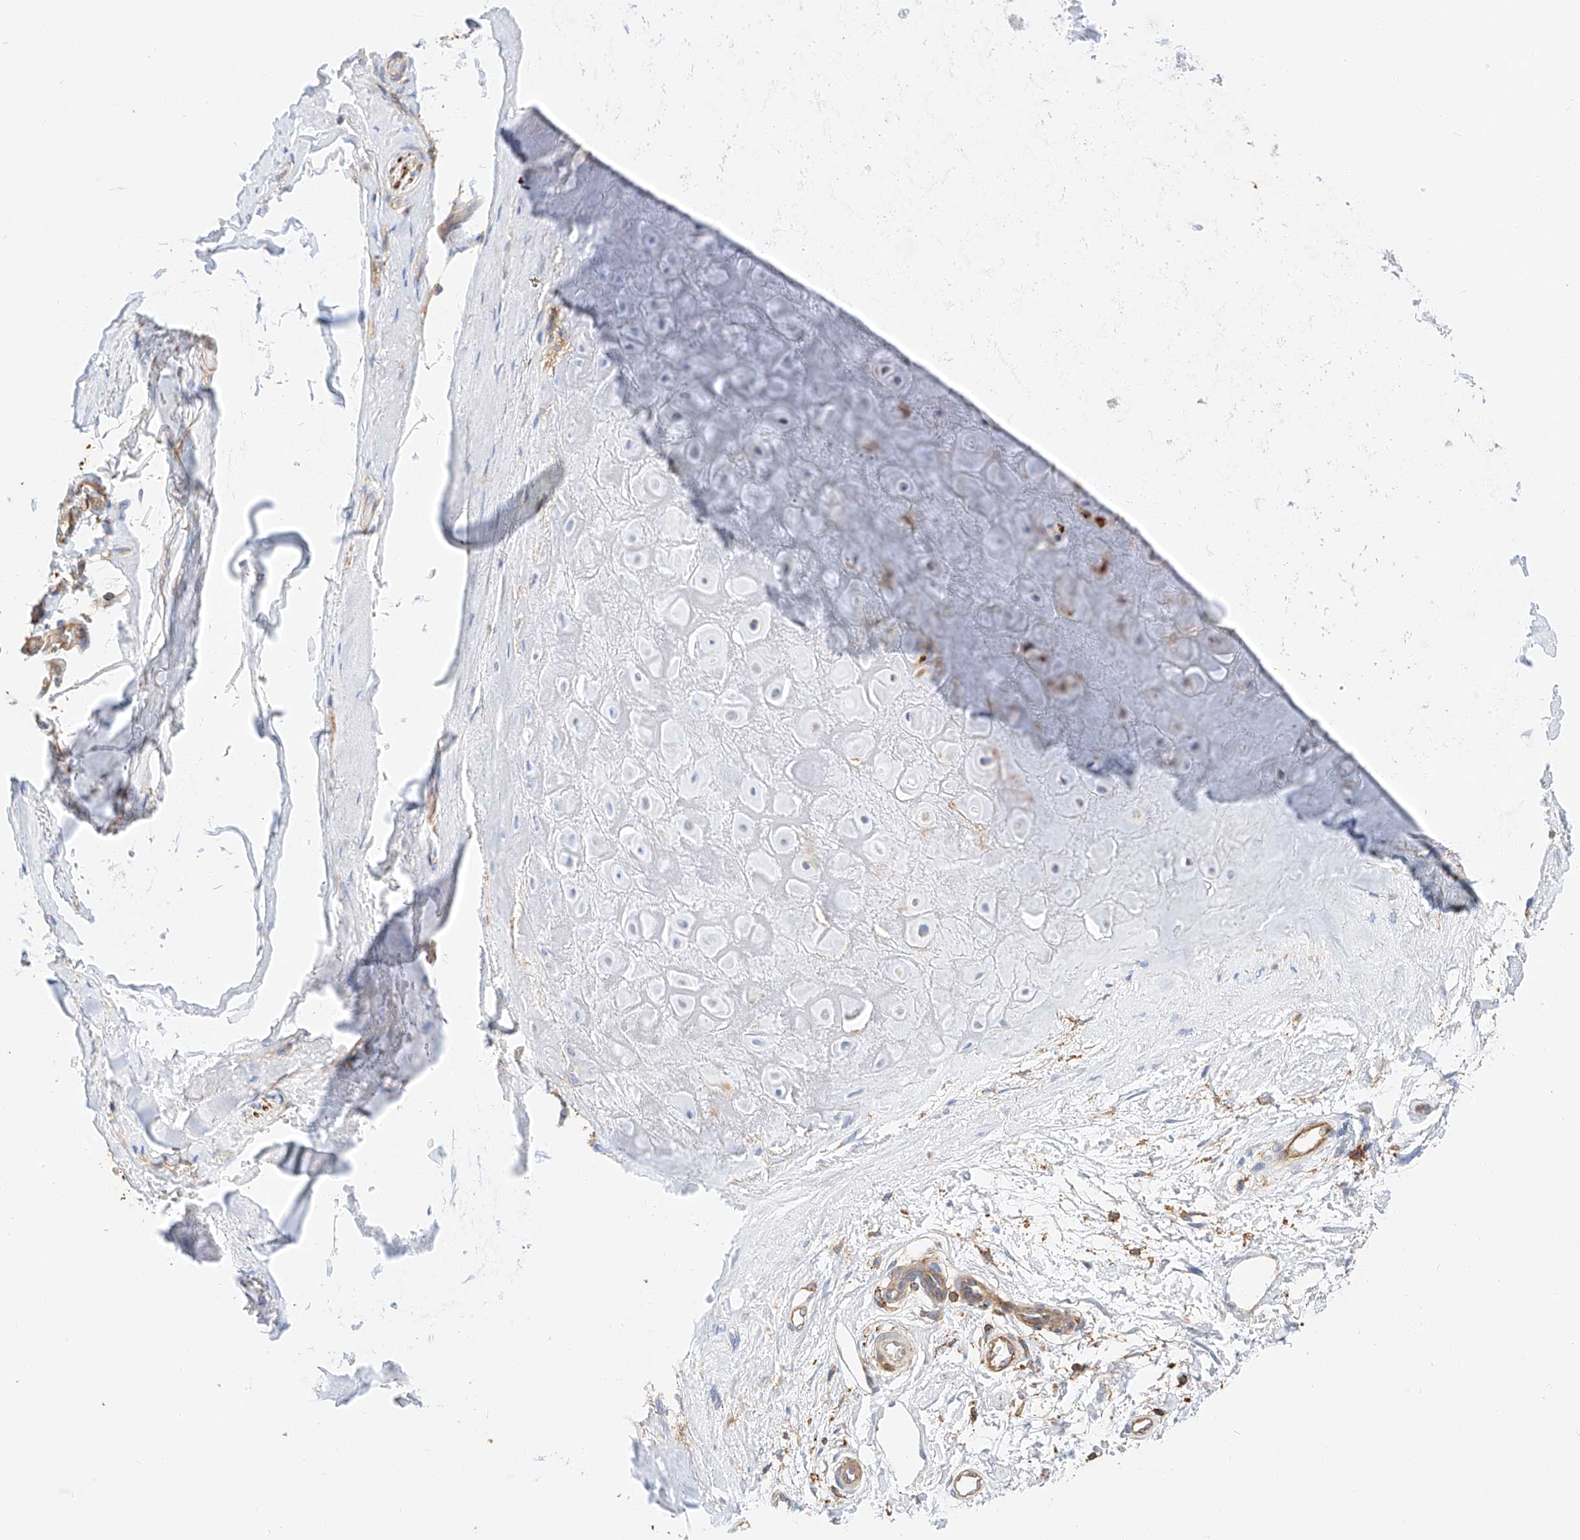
{"staining": {"intensity": "weak", "quantity": ">75%", "location": "cytoplasmic/membranous"}, "tissue": "adipose tissue", "cell_type": "Adipocytes", "image_type": "normal", "snomed": [{"axis": "morphology", "description": "Normal tissue, NOS"}, {"axis": "morphology", "description": "Basal cell carcinoma"}, {"axis": "topography", "description": "Skin"}], "caption": "Immunohistochemical staining of unremarkable adipose tissue shows >75% levels of weak cytoplasmic/membranous protein staining in approximately >75% of adipocytes.", "gene": "ENSG00000259132", "patient": {"sex": "female", "age": 89}}